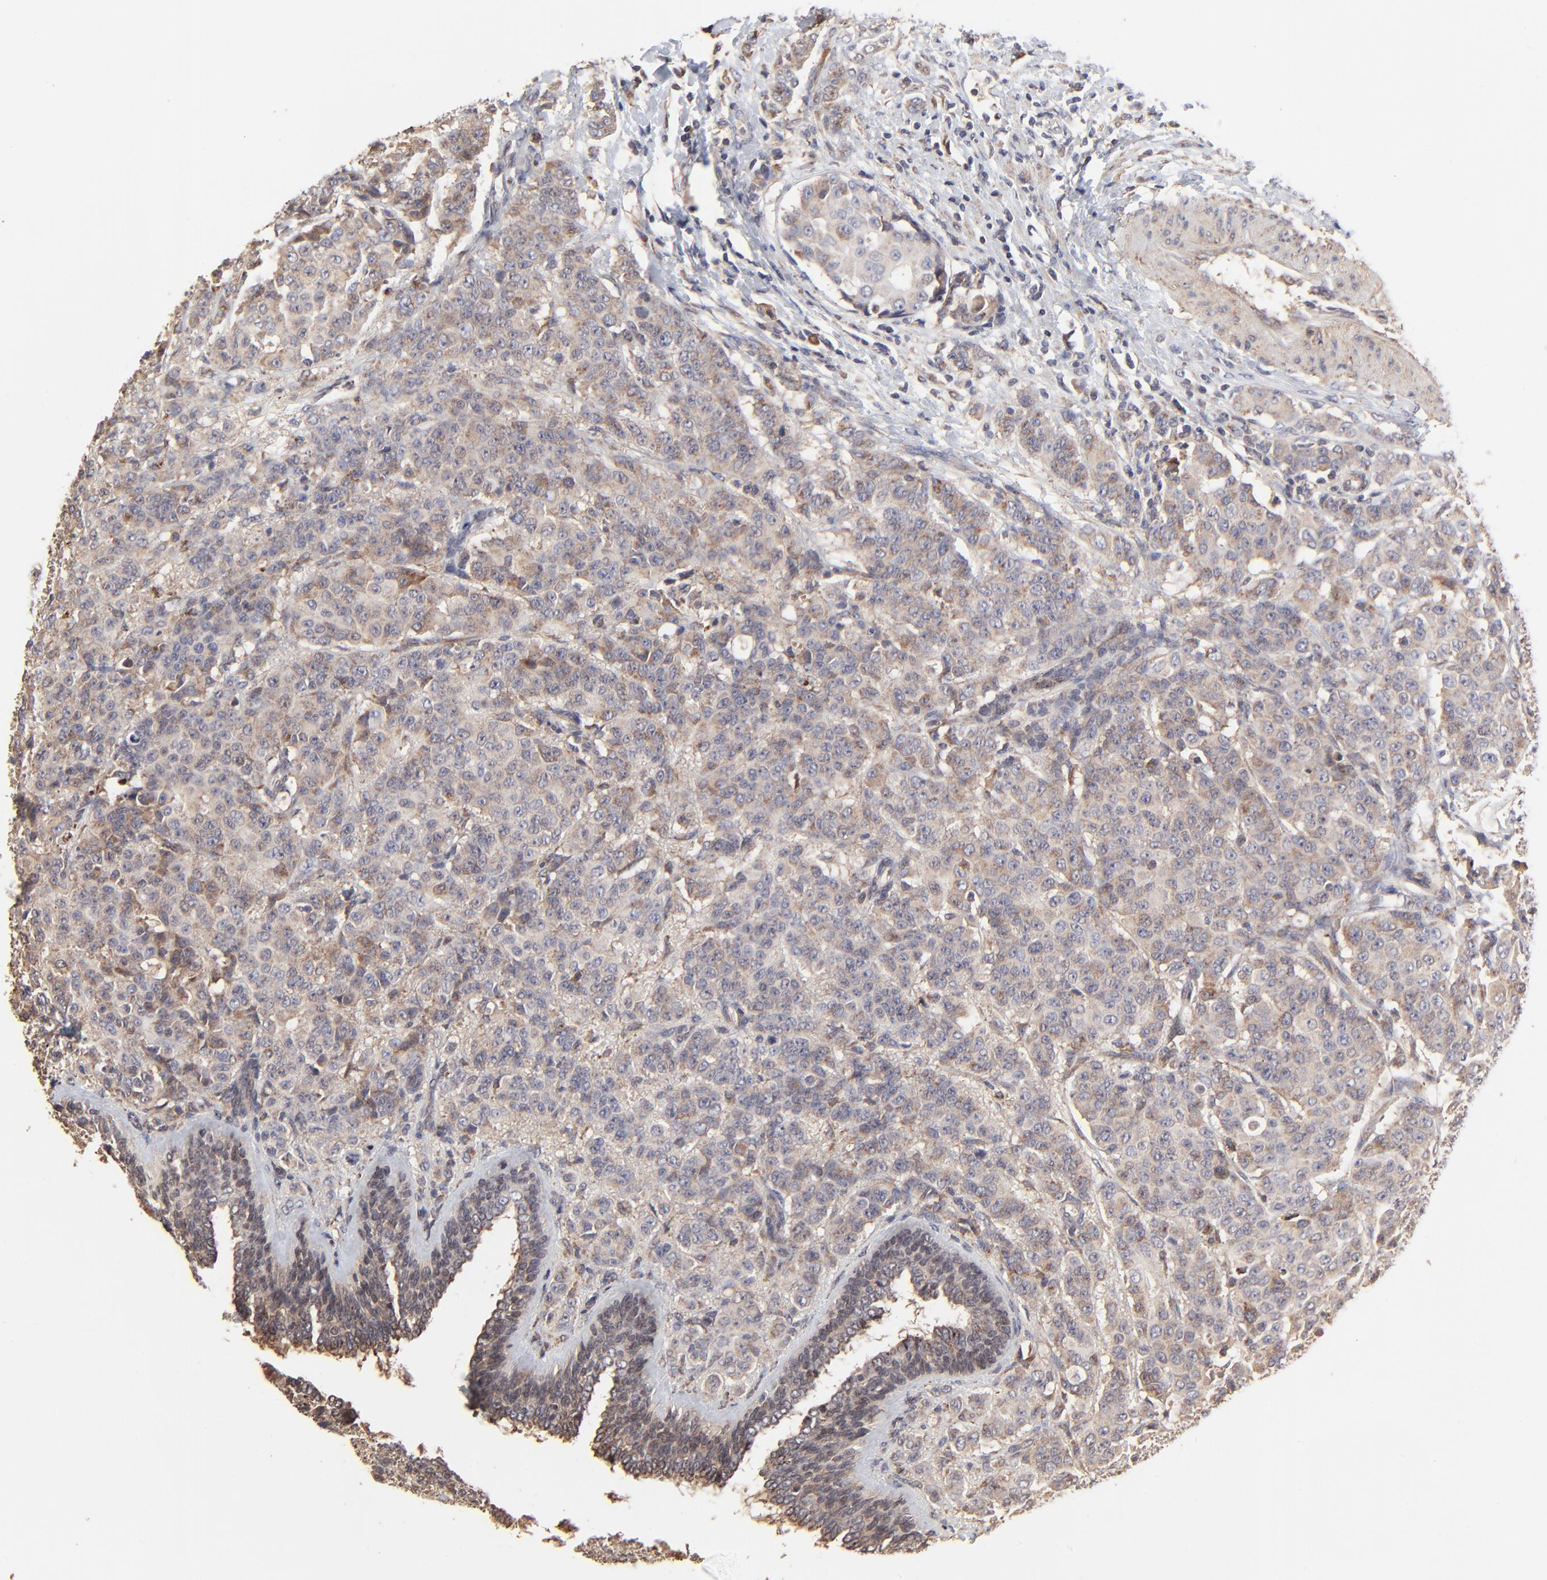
{"staining": {"intensity": "moderate", "quantity": ">75%", "location": "cytoplasmic/membranous"}, "tissue": "breast cancer", "cell_type": "Tumor cells", "image_type": "cancer", "snomed": [{"axis": "morphology", "description": "Duct carcinoma"}, {"axis": "topography", "description": "Breast"}], "caption": "This is a histology image of IHC staining of breast cancer, which shows moderate positivity in the cytoplasmic/membranous of tumor cells.", "gene": "ELP2", "patient": {"sex": "female", "age": 40}}